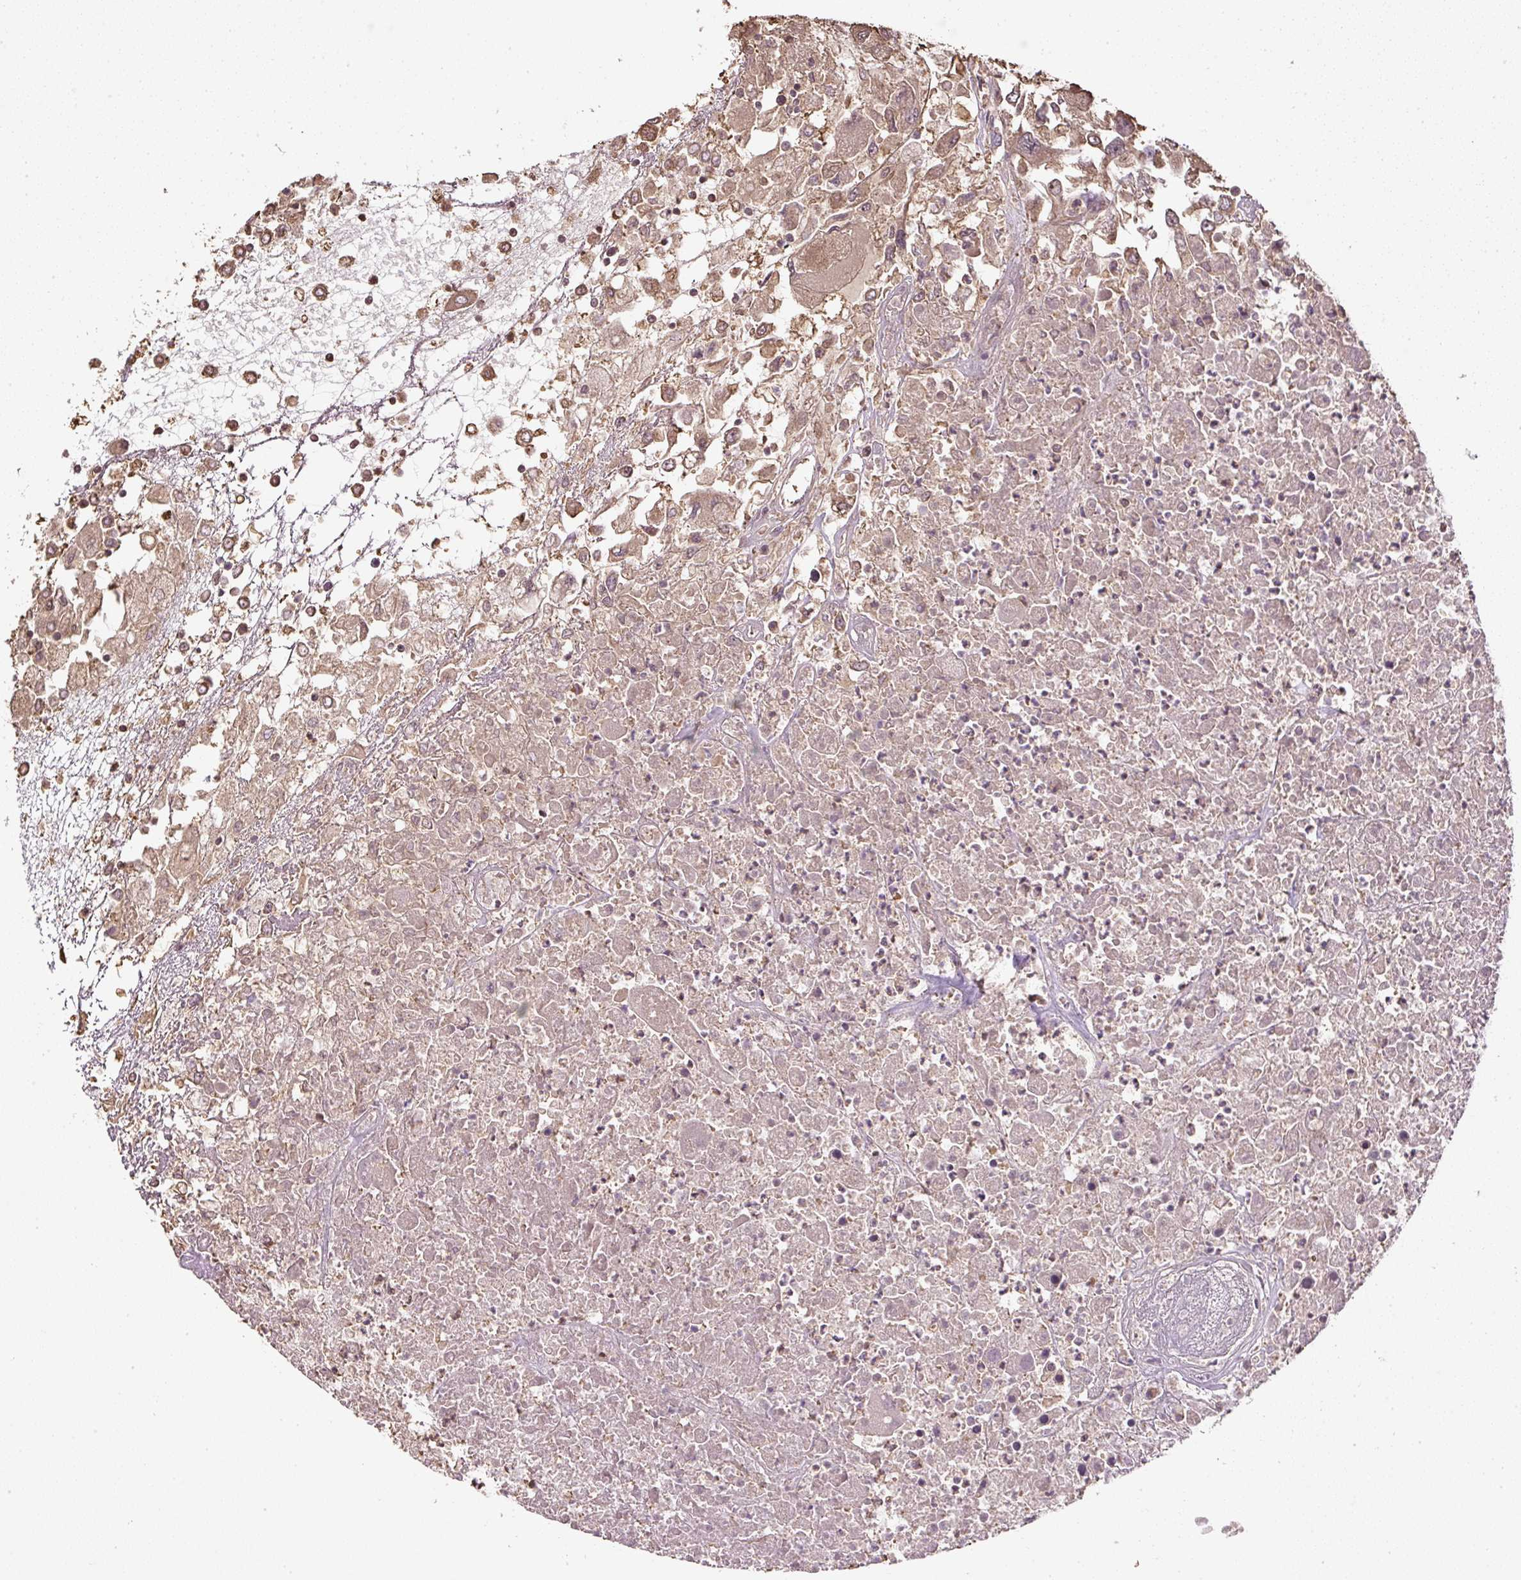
{"staining": {"intensity": "moderate", "quantity": ">75%", "location": "cytoplasmic/membranous"}, "tissue": "renal cancer", "cell_type": "Tumor cells", "image_type": "cancer", "snomed": [{"axis": "morphology", "description": "Adenocarcinoma, NOS"}, {"axis": "topography", "description": "Kidney"}], "caption": "A brown stain shows moderate cytoplasmic/membranous positivity of a protein in human adenocarcinoma (renal) tumor cells.", "gene": "TMEM170B", "patient": {"sex": "female", "age": 52}}